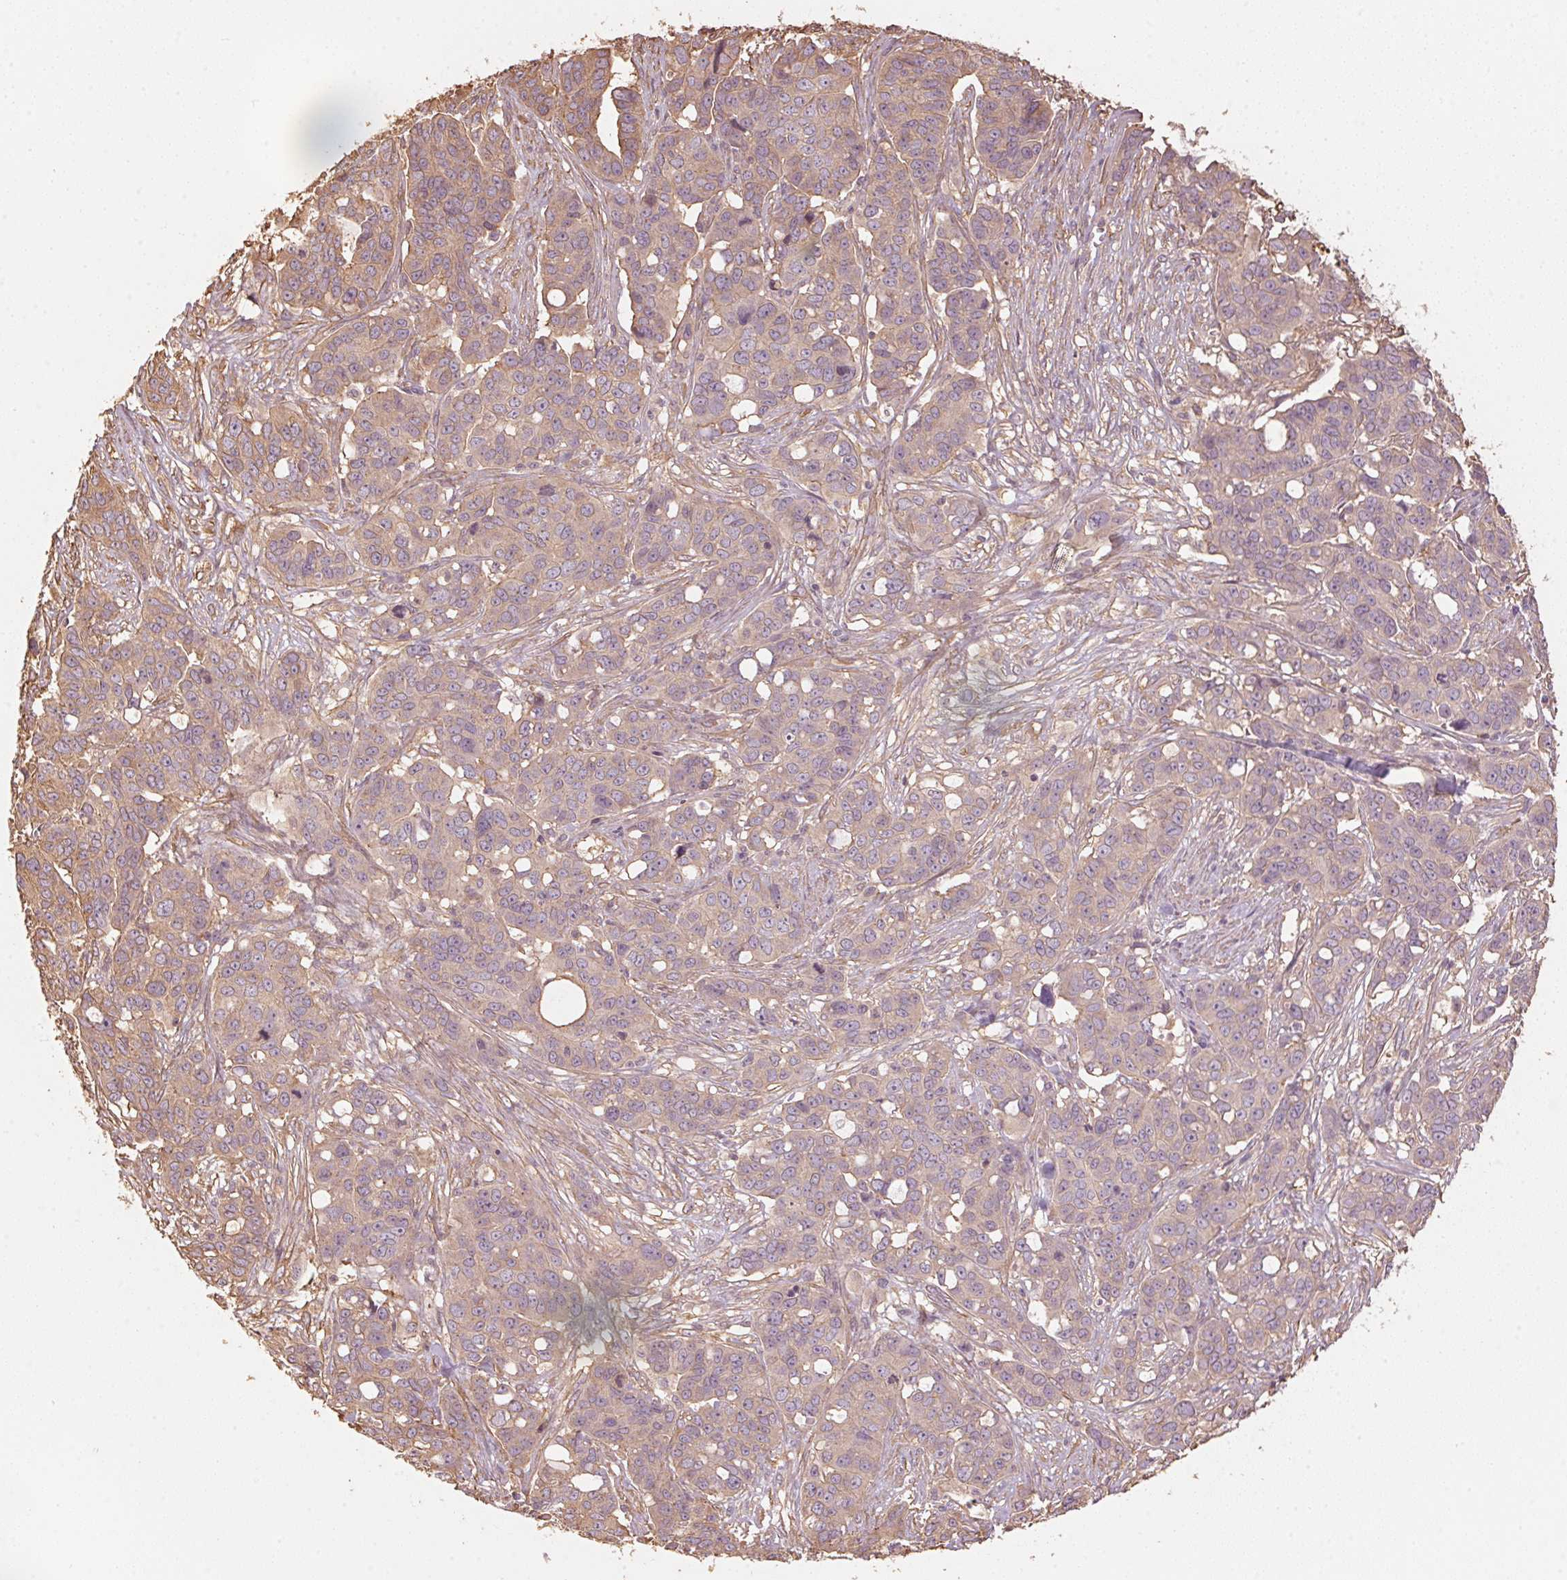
{"staining": {"intensity": "weak", "quantity": ">75%", "location": "cytoplasmic/membranous"}, "tissue": "ovarian cancer", "cell_type": "Tumor cells", "image_type": "cancer", "snomed": [{"axis": "morphology", "description": "Carcinoma, endometroid"}, {"axis": "topography", "description": "Ovary"}], "caption": "A histopathology image showing weak cytoplasmic/membranous staining in approximately >75% of tumor cells in ovarian endometroid carcinoma, as visualized by brown immunohistochemical staining.", "gene": "QDPR", "patient": {"sex": "female", "age": 78}}